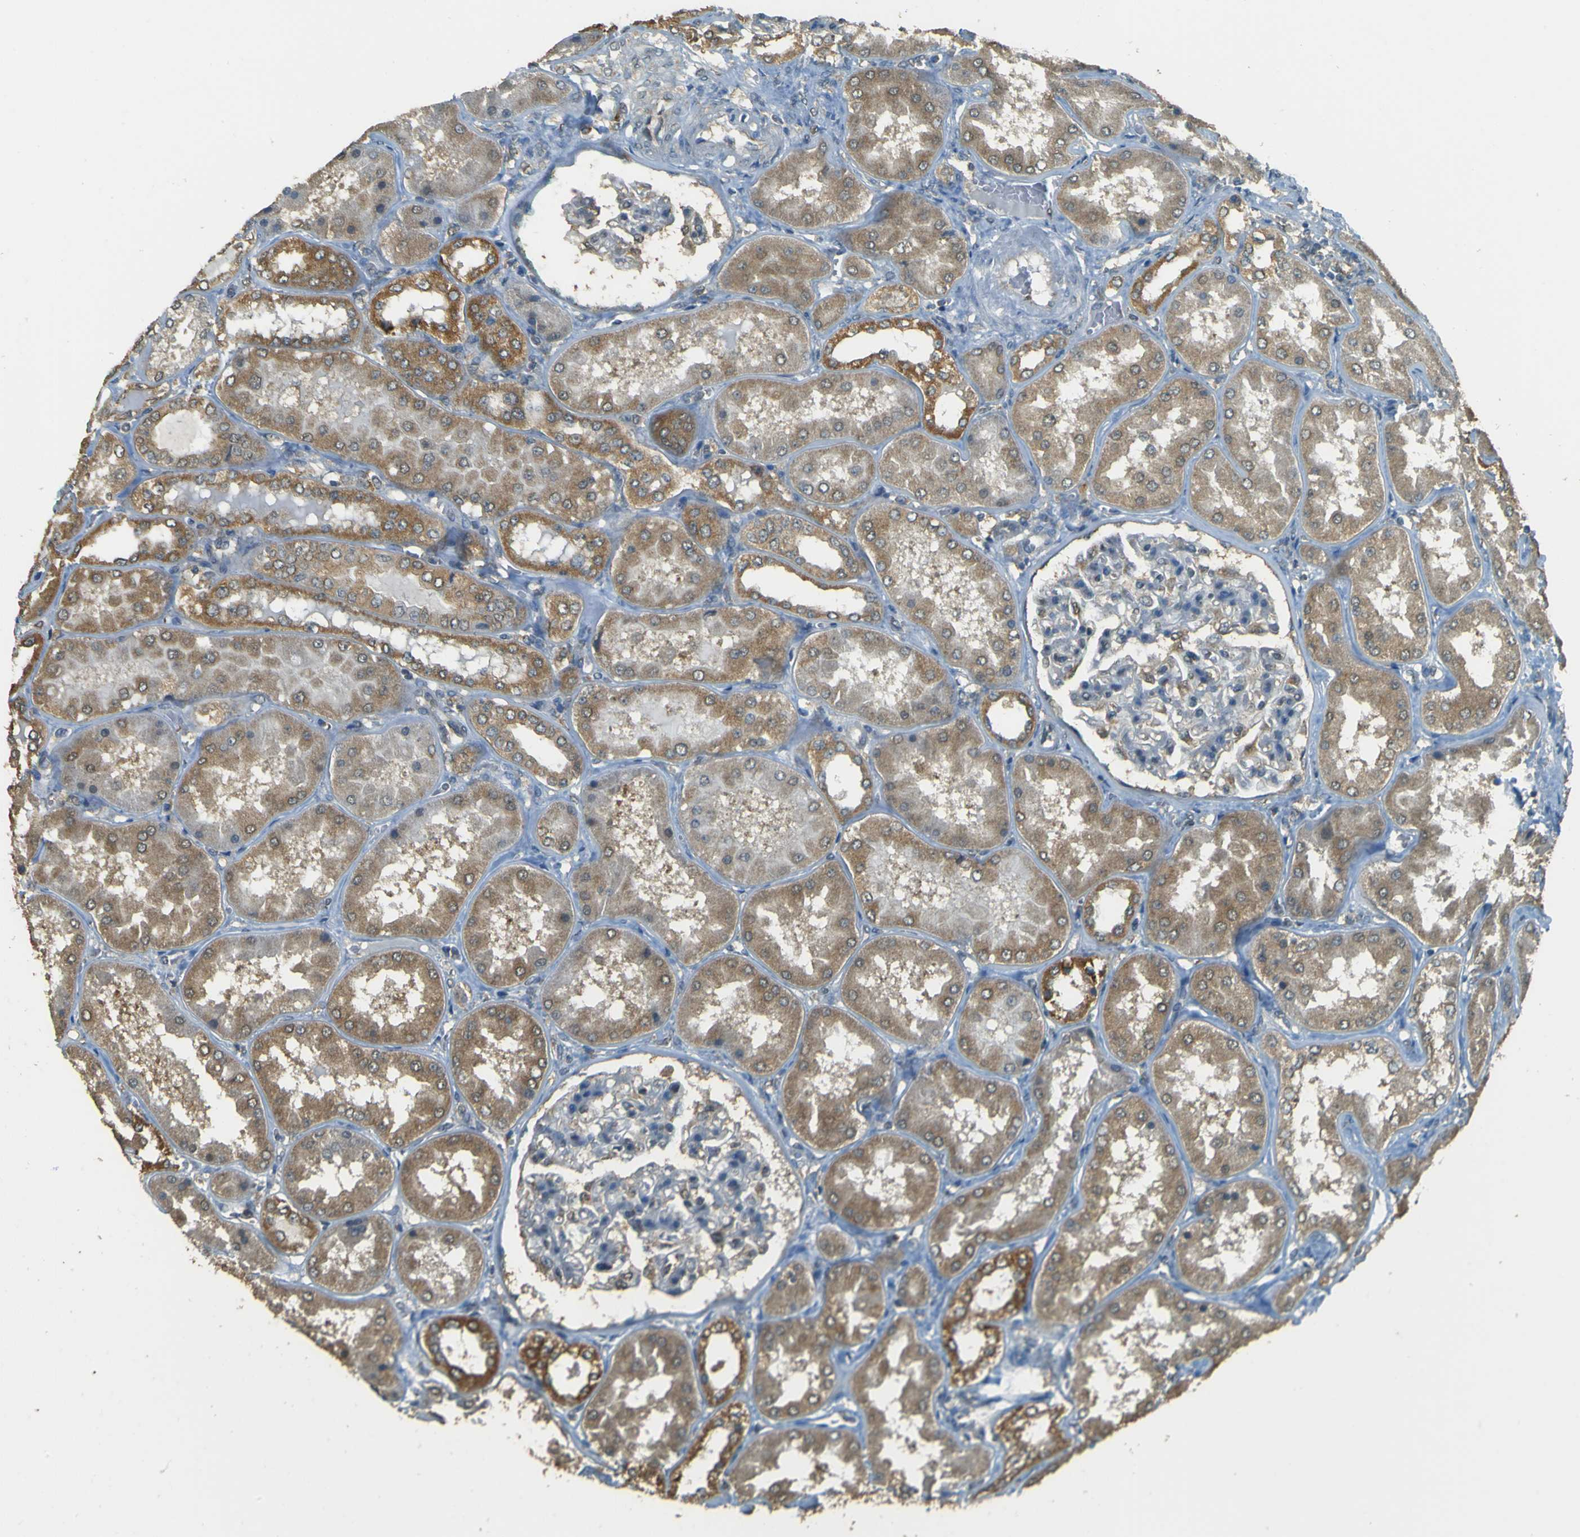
{"staining": {"intensity": "weak", "quantity": "<25%", "location": "cytoplasmic/membranous"}, "tissue": "kidney", "cell_type": "Cells in glomeruli", "image_type": "normal", "snomed": [{"axis": "morphology", "description": "Normal tissue, NOS"}, {"axis": "topography", "description": "Kidney"}], "caption": "IHC of unremarkable human kidney exhibits no positivity in cells in glomeruli. (Brightfield microscopy of DAB IHC at high magnification).", "gene": "GOLGA1", "patient": {"sex": "female", "age": 56}}